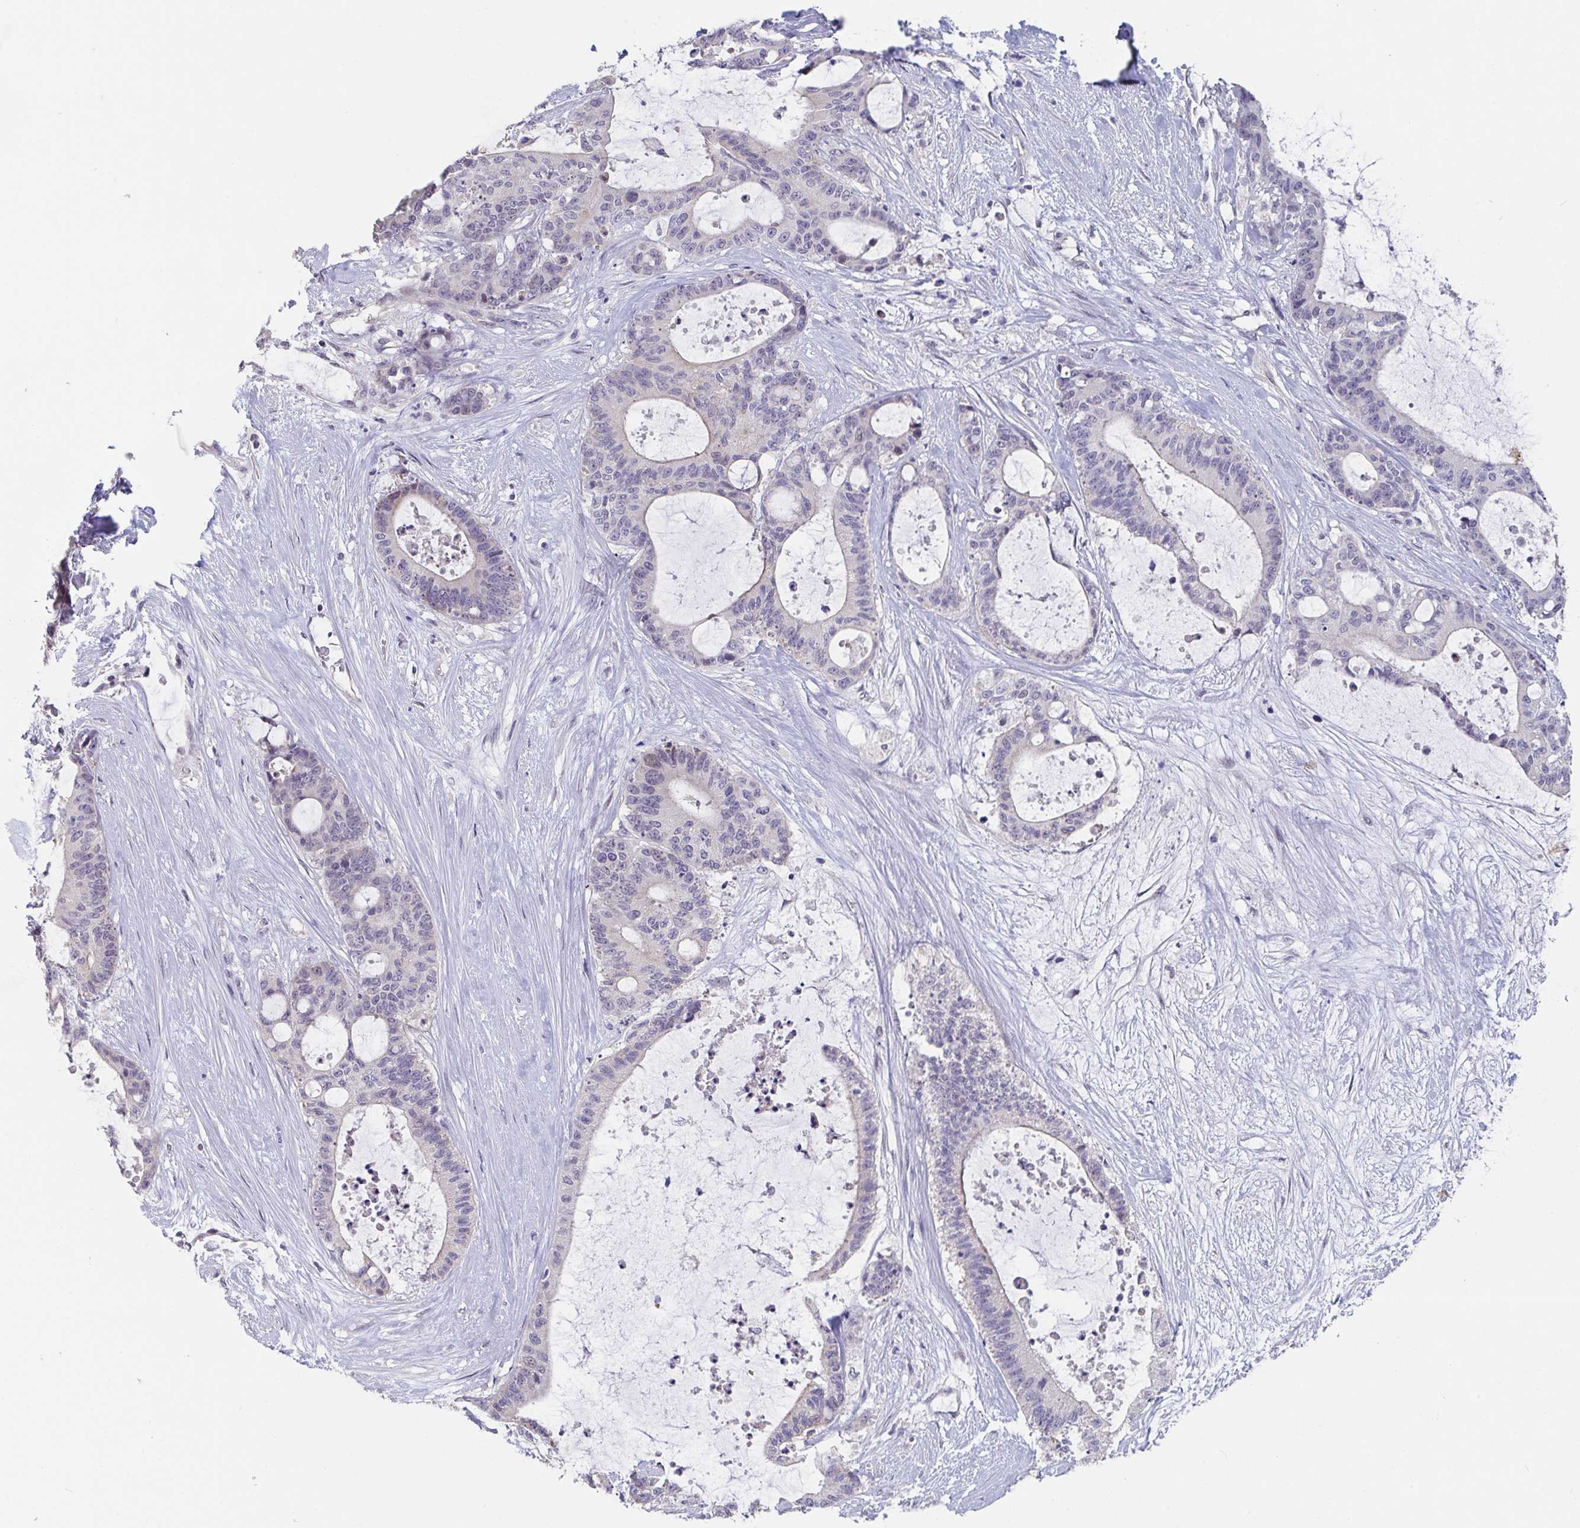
{"staining": {"intensity": "negative", "quantity": "none", "location": "none"}, "tissue": "liver cancer", "cell_type": "Tumor cells", "image_type": "cancer", "snomed": [{"axis": "morphology", "description": "Normal tissue, NOS"}, {"axis": "morphology", "description": "Cholangiocarcinoma"}, {"axis": "topography", "description": "Liver"}, {"axis": "topography", "description": "Peripheral nerve tissue"}], "caption": "High magnification brightfield microscopy of liver cancer (cholangiocarcinoma) stained with DAB (3,3'-diaminobenzidine) (brown) and counterstained with hematoxylin (blue): tumor cells show no significant positivity.", "gene": "FAM156B", "patient": {"sex": "female", "age": 73}}